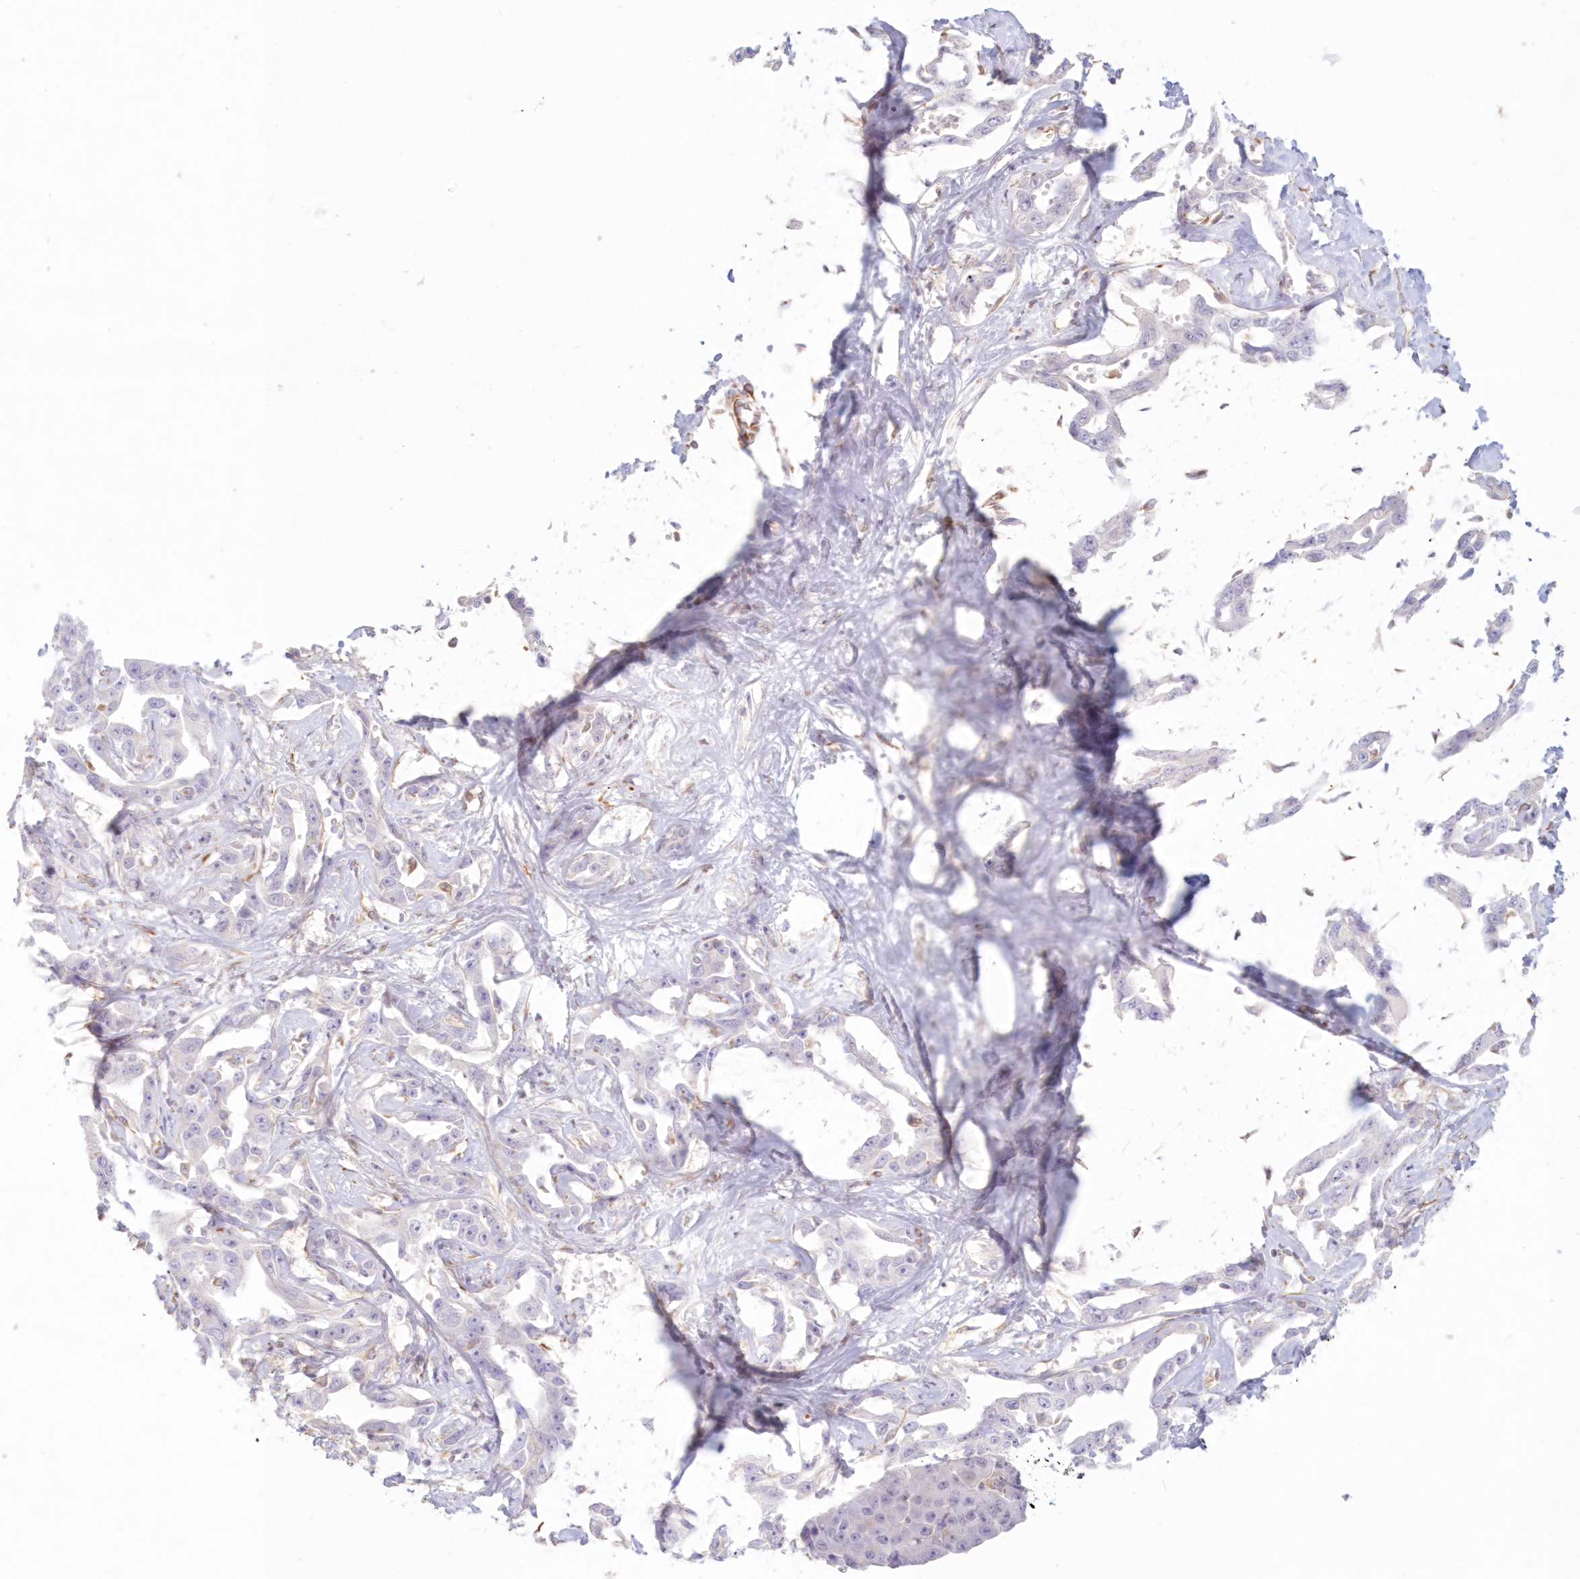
{"staining": {"intensity": "negative", "quantity": "none", "location": "none"}, "tissue": "liver cancer", "cell_type": "Tumor cells", "image_type": "cancer", "snomed": [{"axis": "morphology", "description": "Cholangiocarcinoma"}, {"axis": "topography", "description": "Liver"}], "caption": "DAB immunohistochemical staining of human liver cancer shows no significant expression in tumor cells.", "gene": "DMRTB1", "patient": {"sex": "male", "age": 59}}